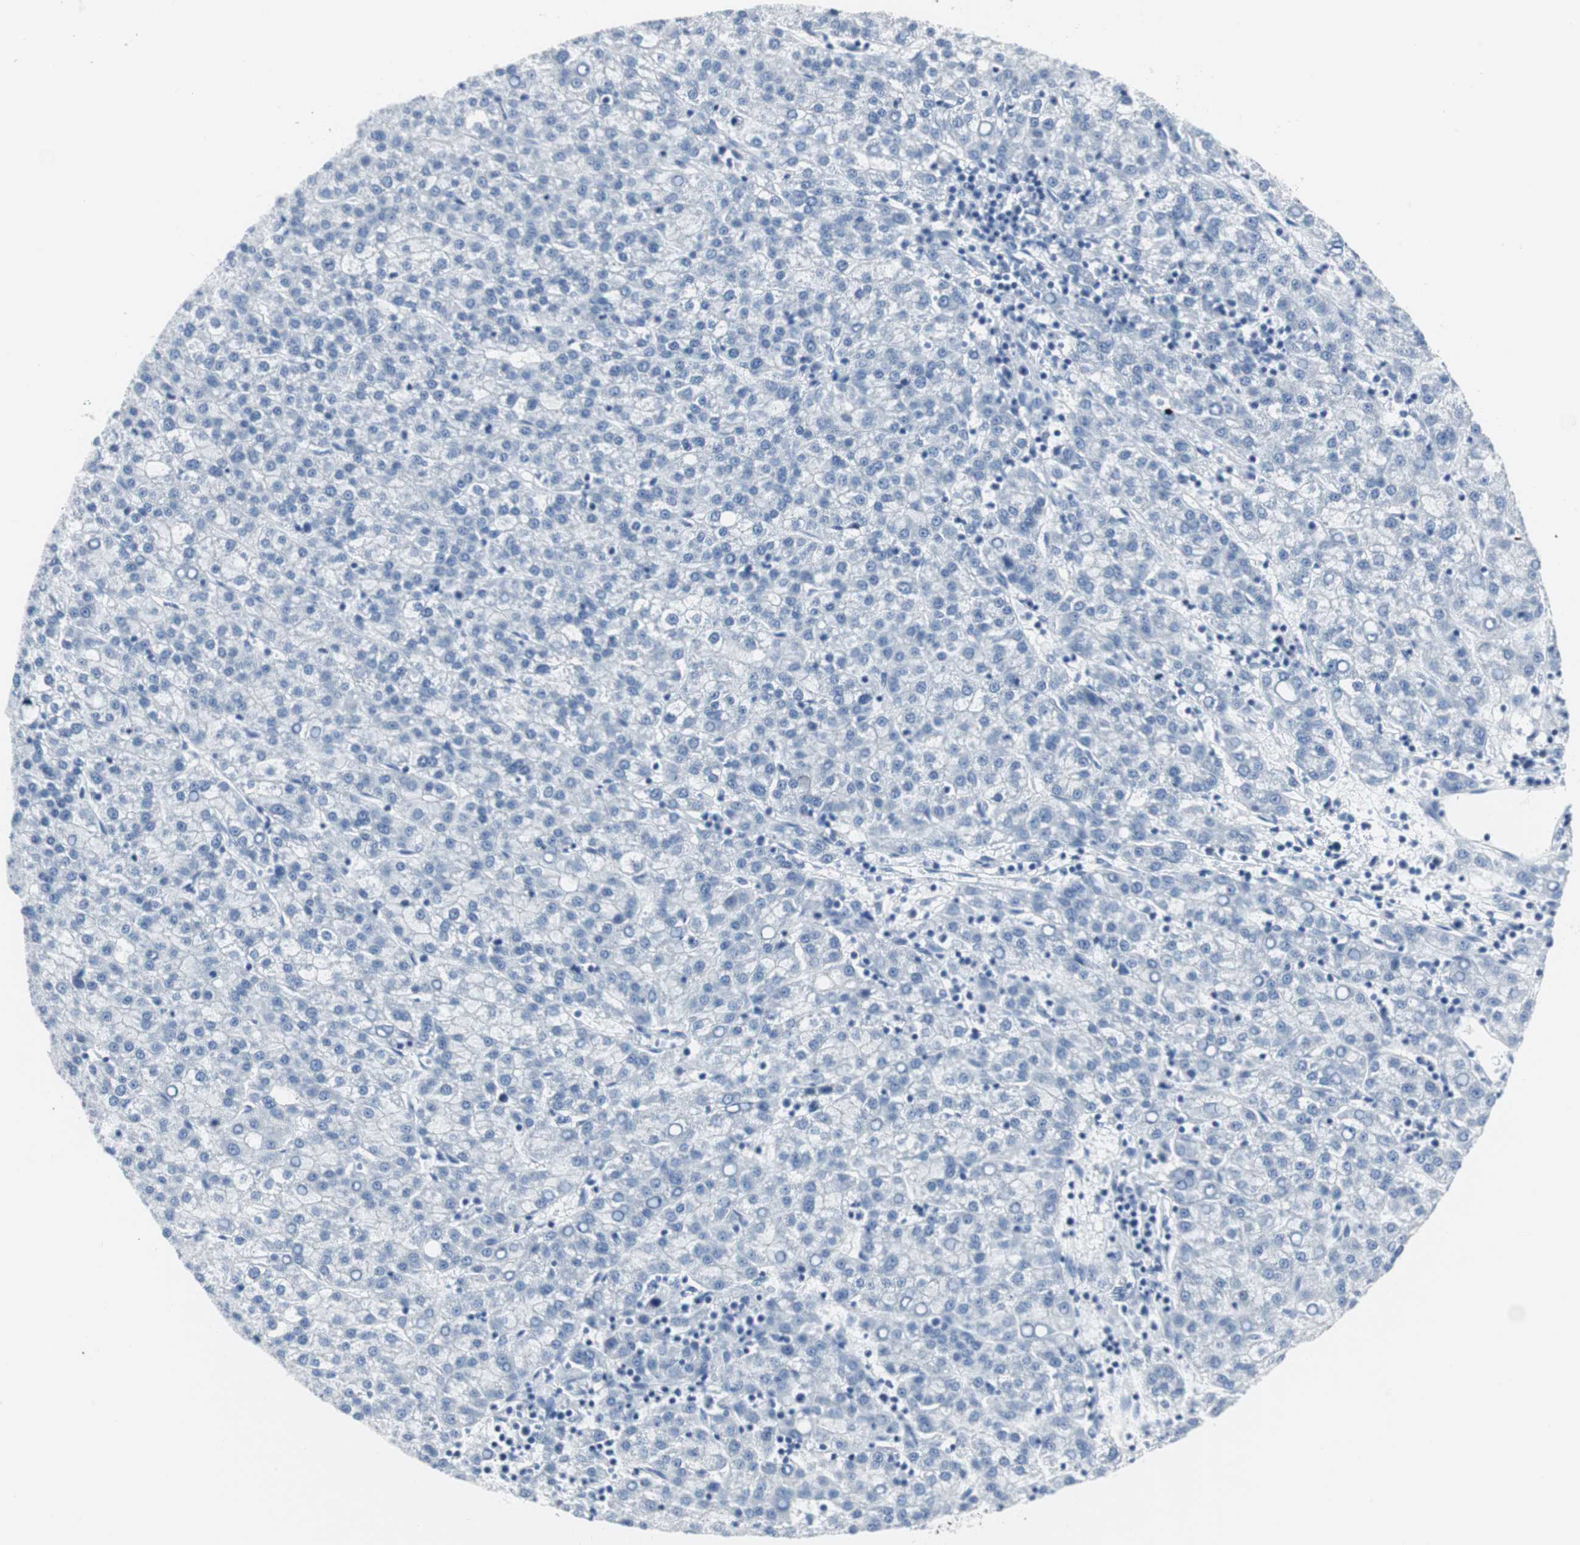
{"staining": {"intensity": "negative", "quantity": "none", "location": "none"}, "tissue": "liver cancer", "cell_type": "Tumor cells", "image_type": "cancer", "snomed": [{"axis": "morphology", "description": "Carcinoma, Hepatocellular, NOS"}, {"axis": "topography", "description": "Liver"}], "caption": "Human liver cancer (hepatocellular carcinoma) stained for a protein using immunohistochemistry reveals no staining in tumor cells.", "gene": "GAP43", "patient": {"sex": "female", "age": 58}}